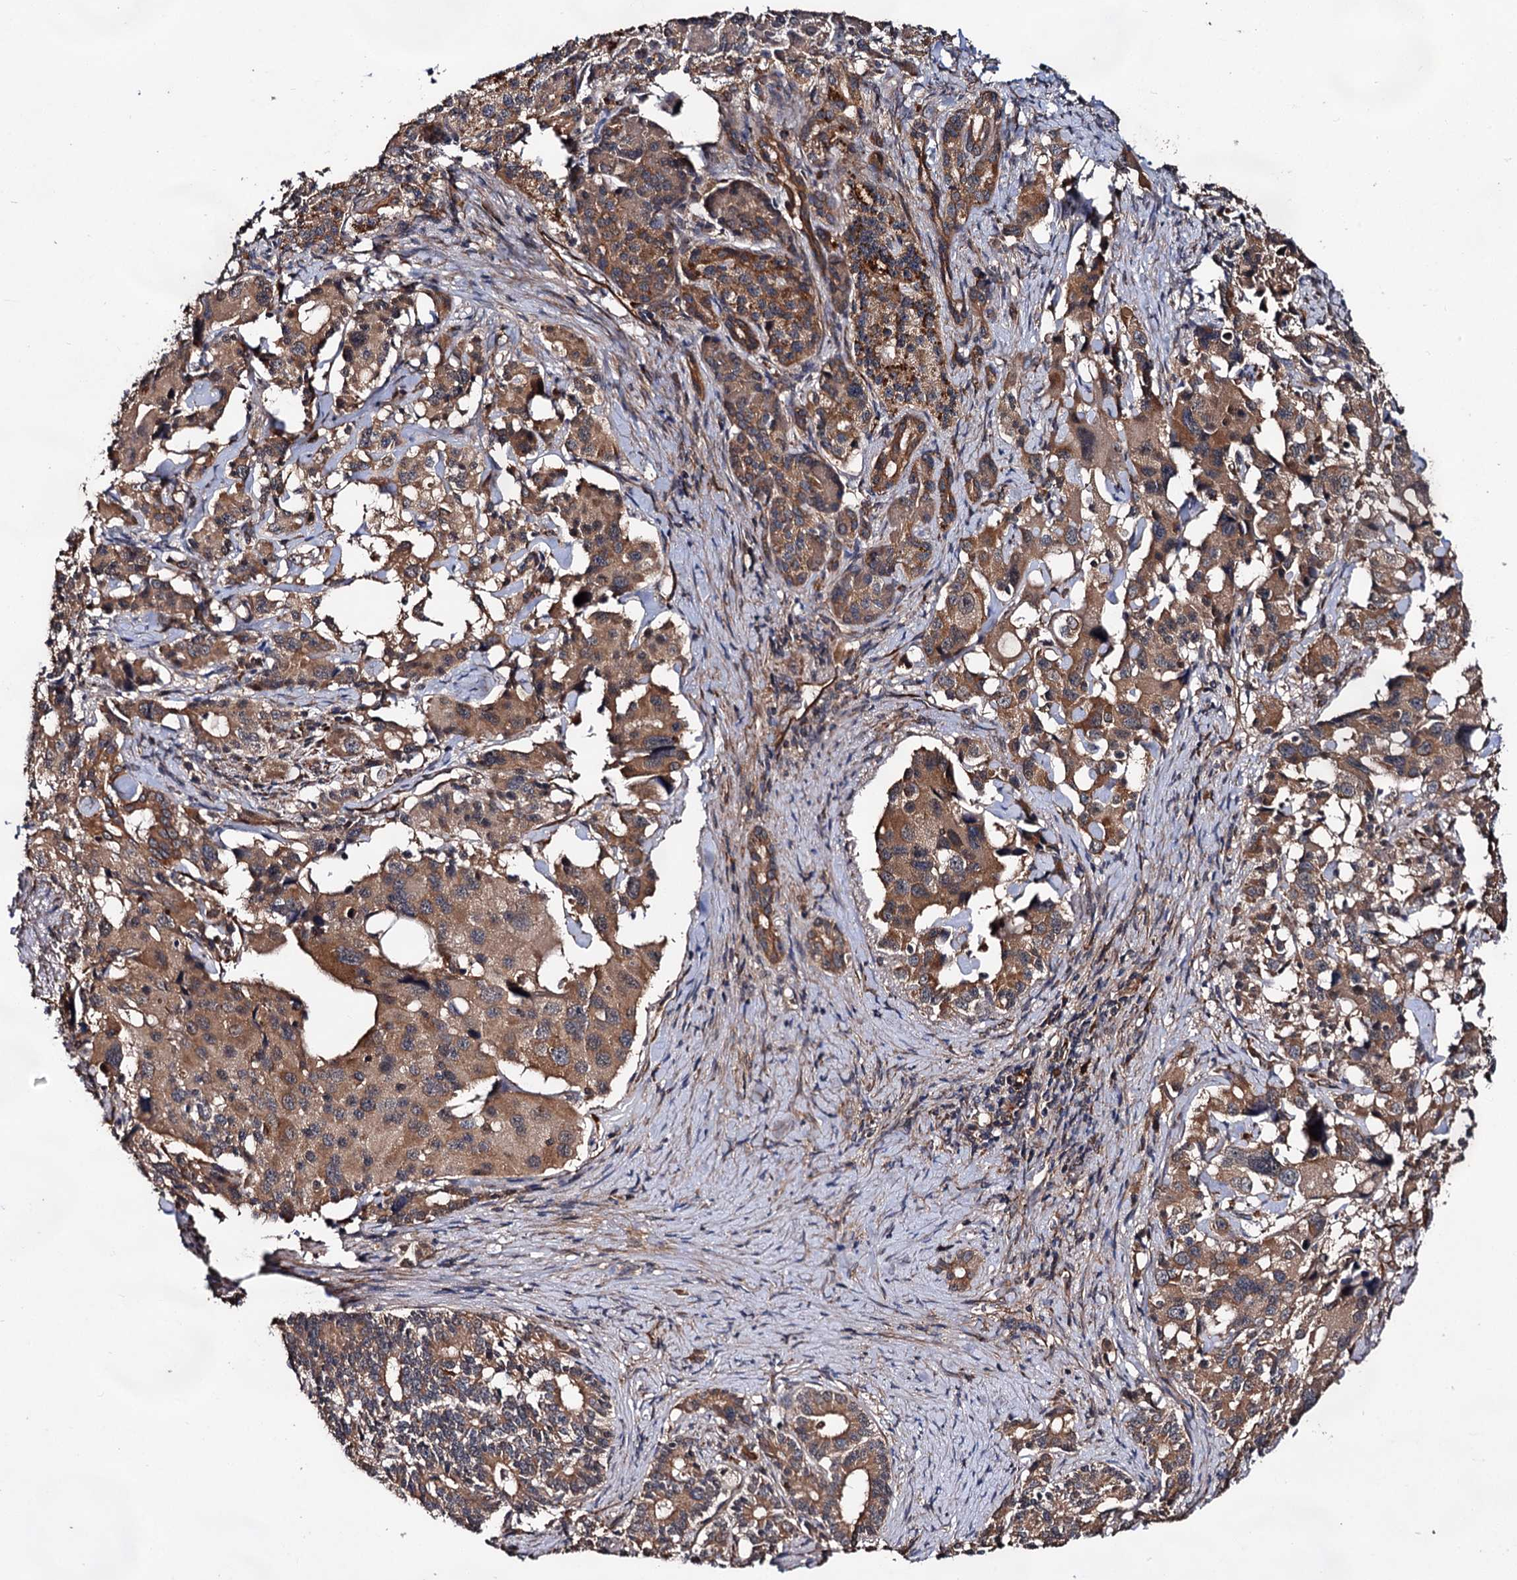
{"staining": {"intensity": "moderate", "quantity": ">75%", "location": "cytoplasmic/membranous"}, "tissue": "pancreatic cancer", "cell_type": "Tumor cells", "image_type": "cancer", "snomed": [{"axis": "morphology", "description": "Adenocarcinoma, NOS"}, {"axis": "topography", "description": "Pancreas"}], "caption": "DAB immunohistochemical staining of pancreatic cancer reveals moderate cytoplasmic/membranous protein expression in about >75% of tumor cells. Nuclei are stained in blue.", "gene": "TEX9", "patient": {"sex": "female", "age": 74}}